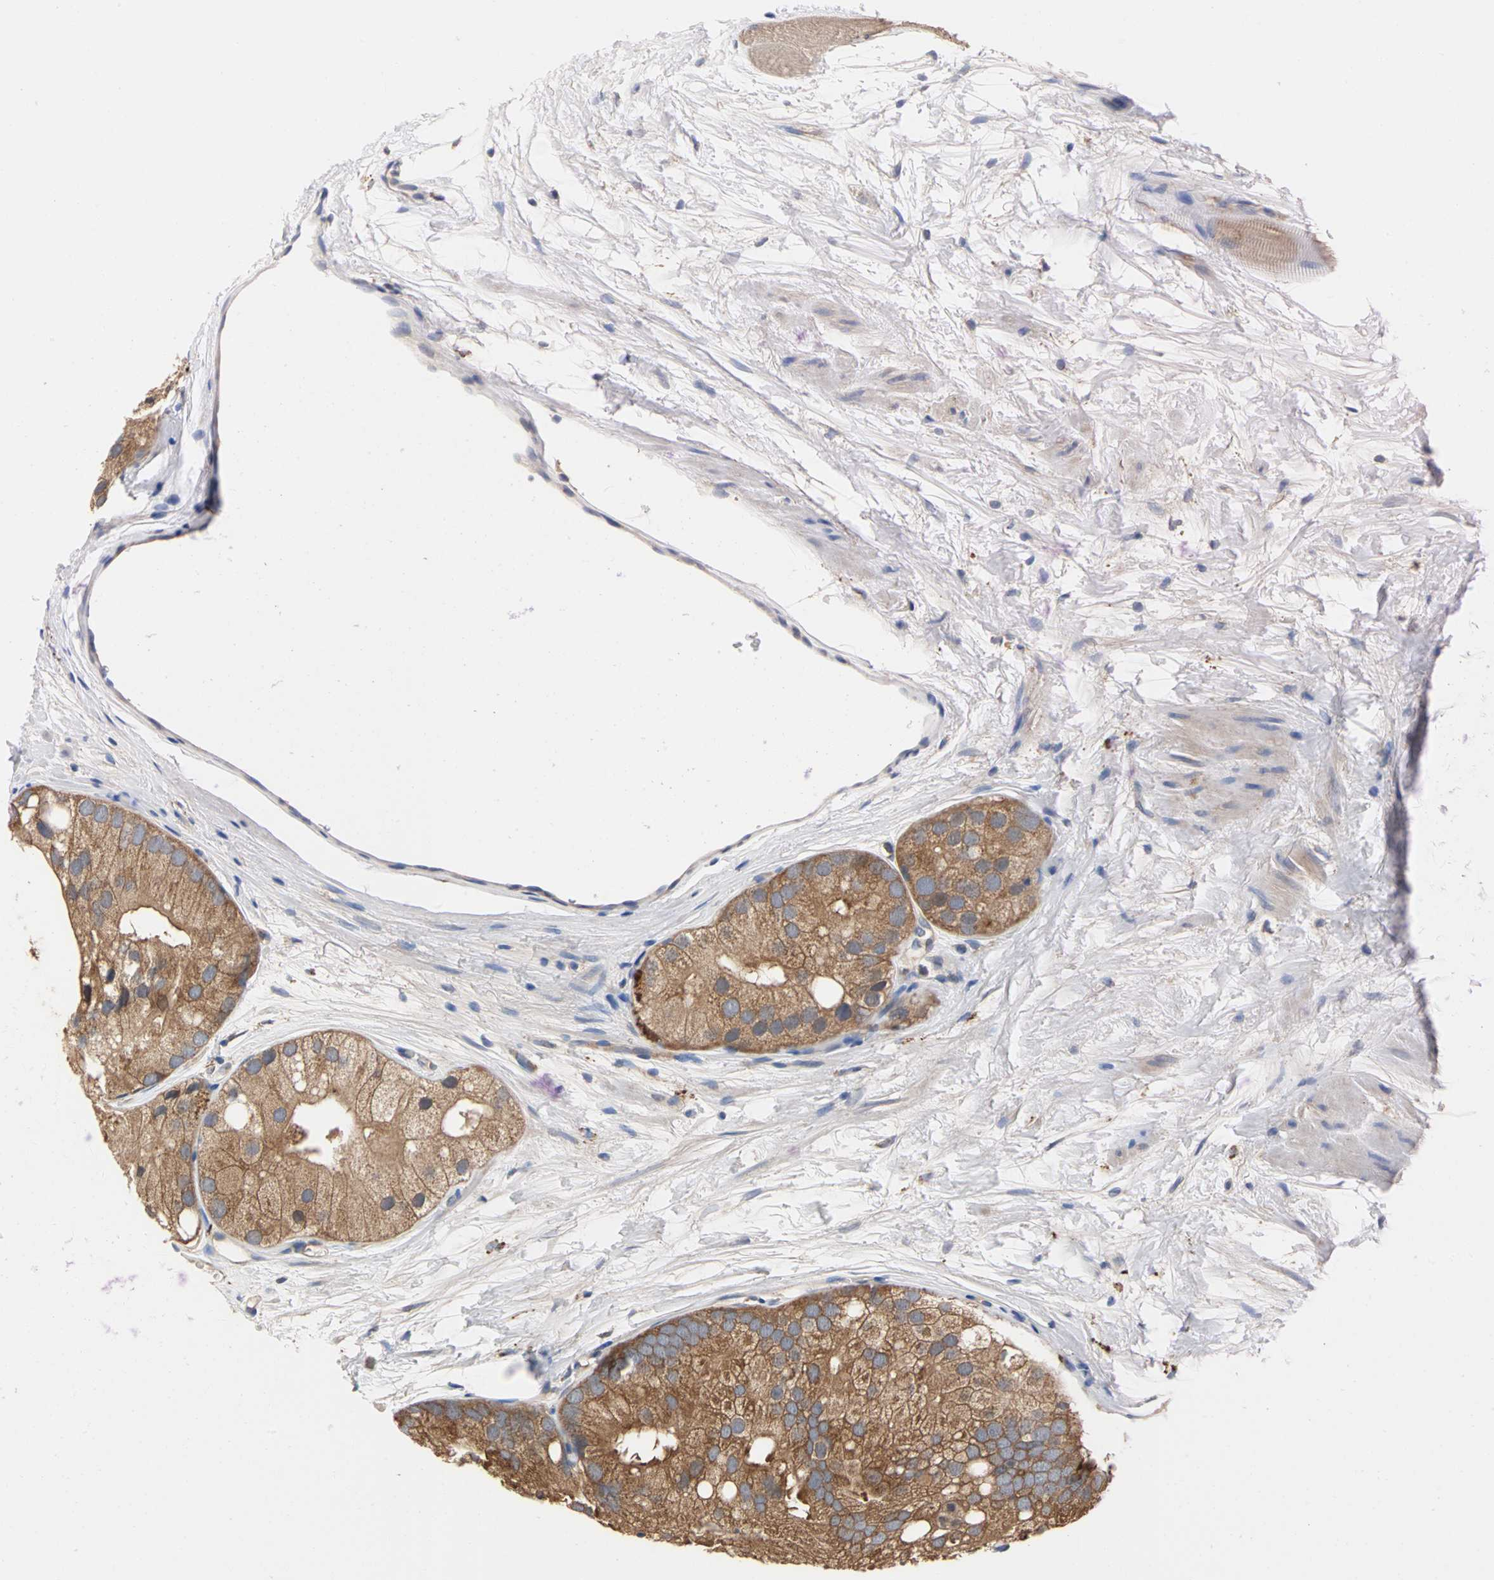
{"staining": {"intensity": "strong", "quantity": ">75%", "location": "cytoplasmic/membranous"}, "tissue": "prostate cancer", "cell_type": "Tumor cells", "image_type": "cancer", "snomed": [{"axis": "morphology", "description": "Adenocarcinoma, Low grade"}, {"axis": "topography", "description": "Prostate"}], "caption": "Immunohistochemical staining of adenocarcinoma (low-grade) (prostate) exhibits high levels of strong cytoplasmic/membranous expression in about >75% of tumor cells. The staining was performed using DAB to visualize the protein expression in brown, while the nuclei were stained in blue with hematoxylin (Magnification: 20x).", "gene": "DIAPH2", "patient": {"sex": "male", "age": 69}}